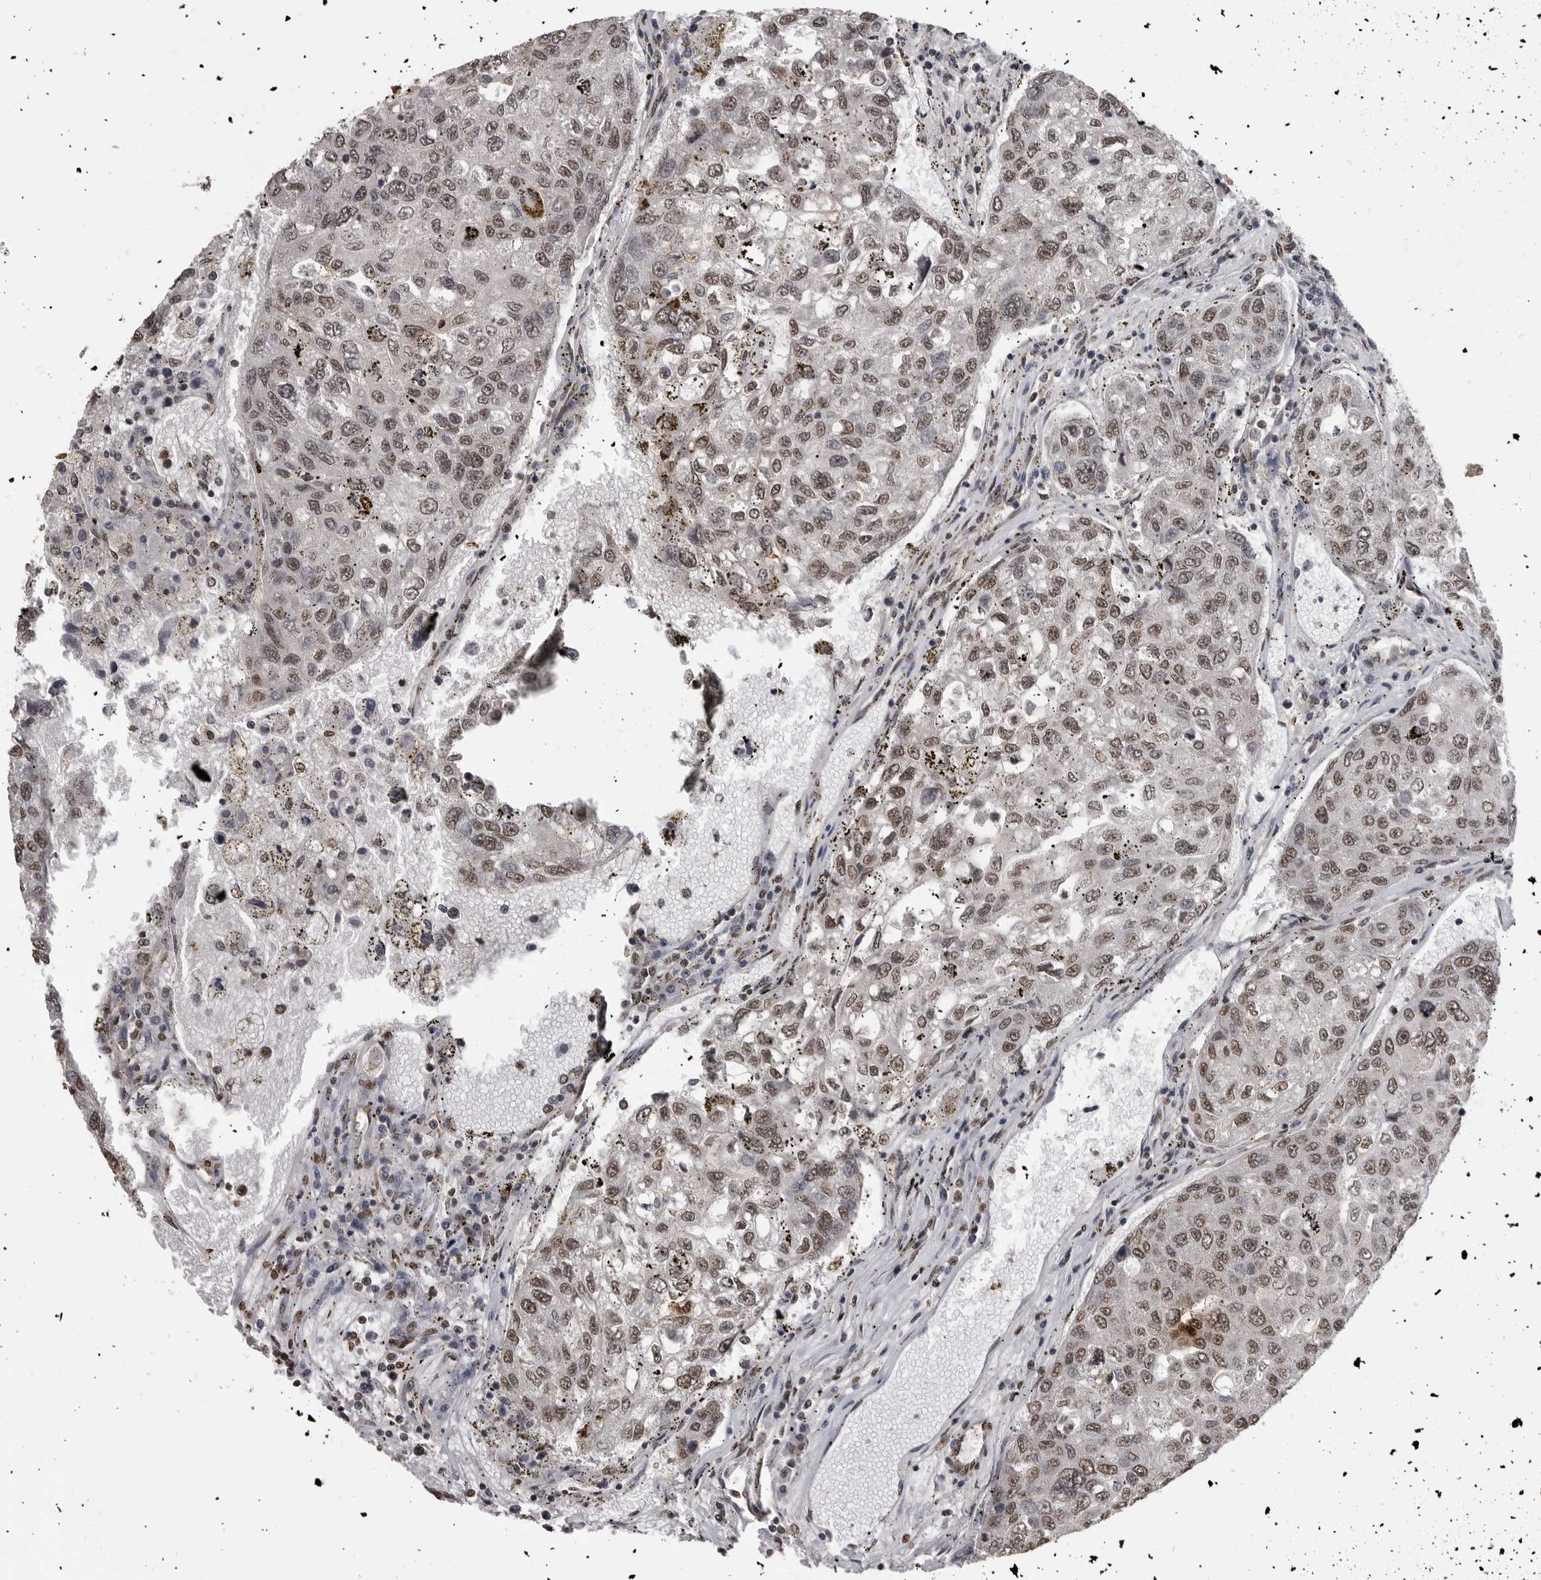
{"staining": {"intensity": "moderate", "quantity": ">75%", "location": "nuclear"}, "tissue": "urothelial cancer", "cell_type": "Tumor cells", "image_type": "cancer", "snomed": [{"axis": "morphology", "description": "Urothelial carcinoma, High grade"}, {"axis": "topography", "description": "Lymph node"}, {"axis": "topography", "description": "Urinary bladder"}], "caption": "Brown immunohistochemical staining in urothelial cancer displays moderate nuclear positivity in about >75% of tumor cells. (DAB (3,3'-diaminobenzidine) = brown stain, brightfield microscopy at high magnification).", "gene": "SMAD2", "patient": {"sex": "male", "age": 51}}